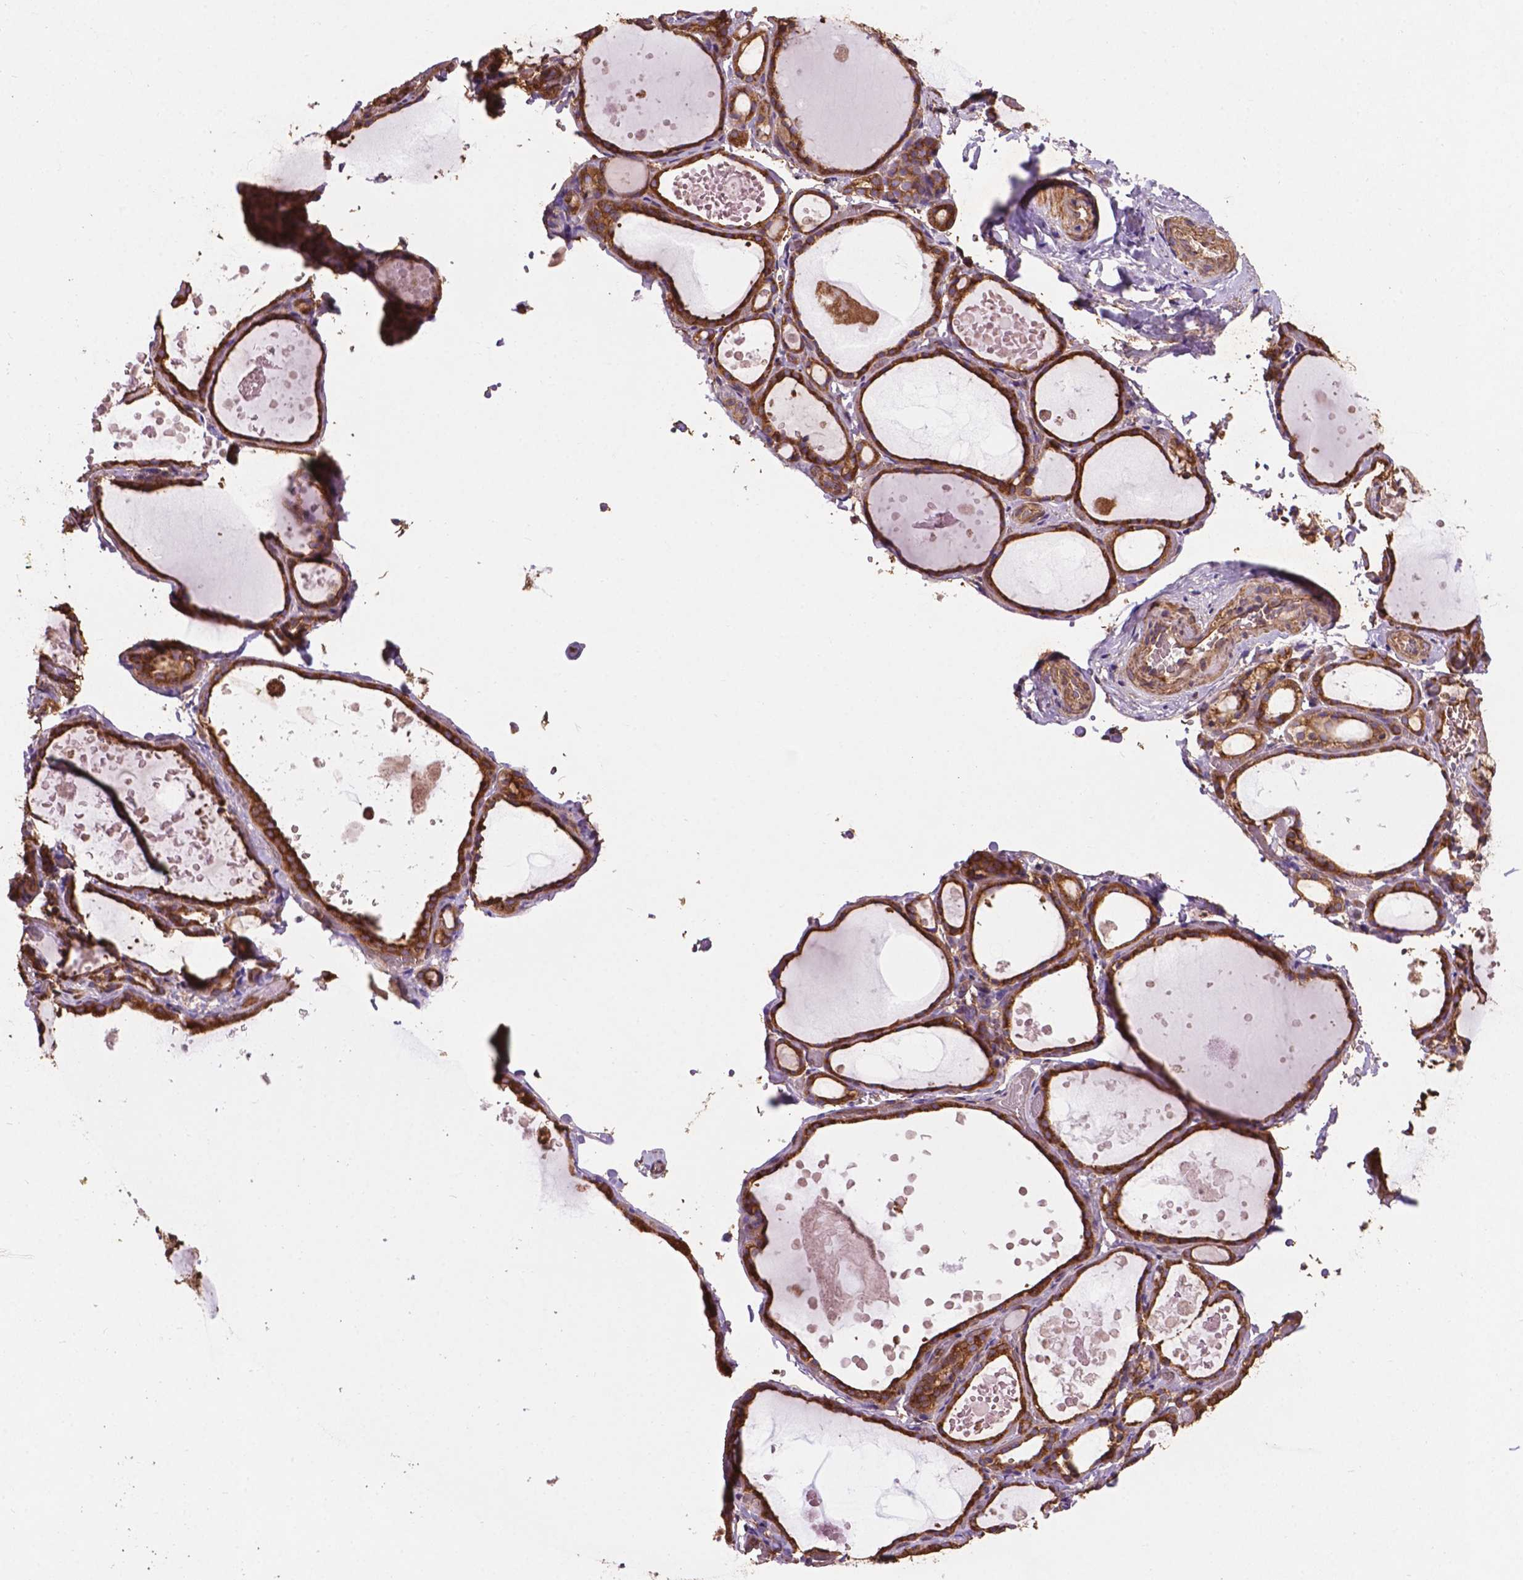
{"staining": {"intensity": "strong", "quantity": ">75%", "location": "cytoplasmic/membranous"}, "tissue": "thyroid gland", "cell_type": "Glandular cells", "image_type": "normal", "snomed": [{"axis": "morphology", "description": "Normal tissue, NOS"}, {"axis": "topography", "description": "Thyroid gland"}], "caption": "DAB (3,3'-diaminobenzidine) immunohistochemical staining of unremarkable thyroid gland reveals strong cytoplasmic/membranous protein staining in approximately >75% of glandular cells.", "gene": "CCDC71L", "patient": {"sex": "female", "age": 56}}